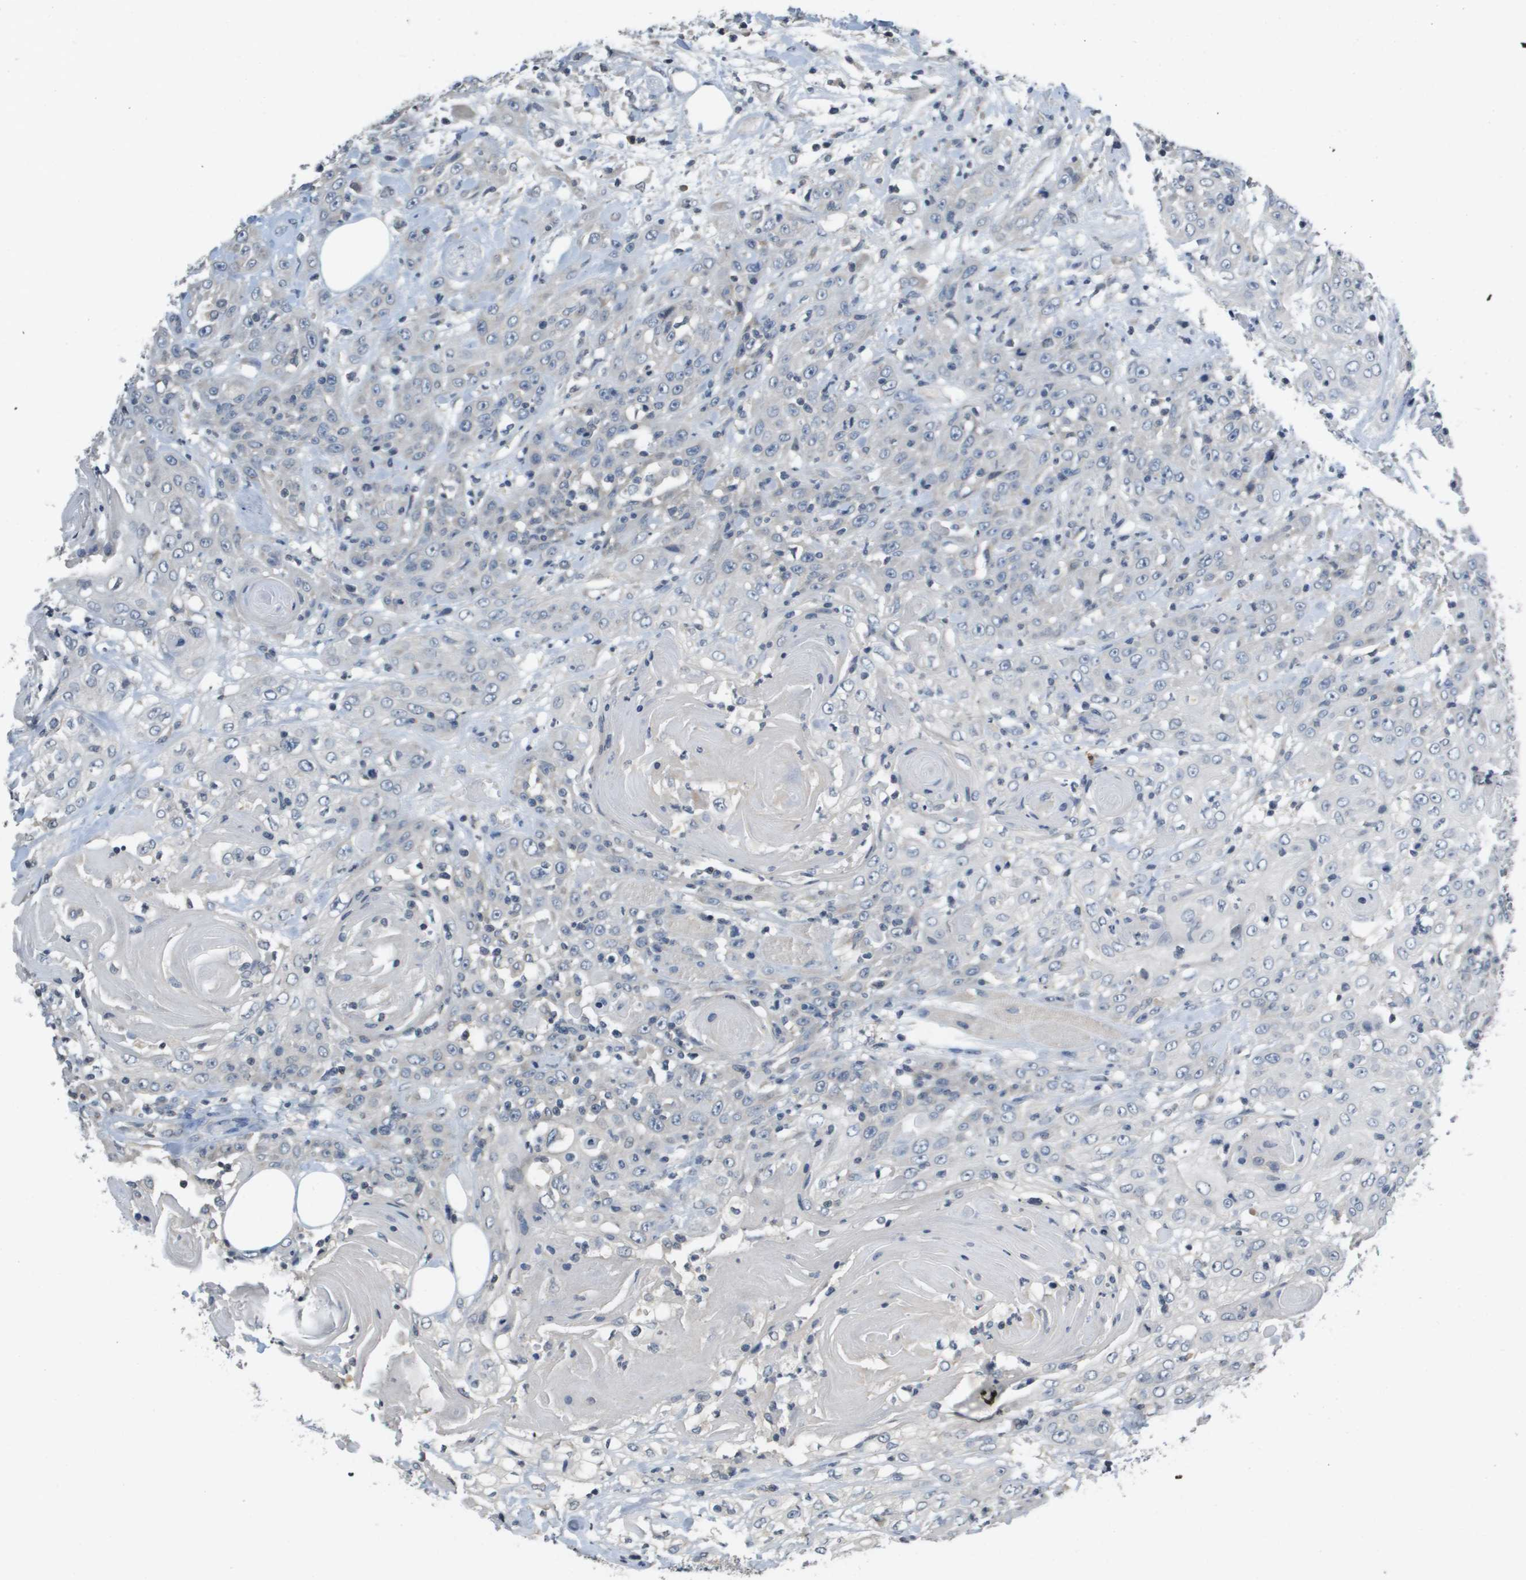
{"staining": {"intensity": "negative", "quantity": "none", "location": "none"}, "tissue": "head and neck cancer", "cell_type": "Tumor cells", "image_type": "cancer", "snomed": [{"axis": "morphology", "description": "Squamous cell carcinoma, NOS"}, {"axis": "topography", "description": "Head-Neck"}], "caption": "Immunohistochemistry (IHC) of human head and neck cancer (squamous cell carcinoma) reveals no expression in tumor cells. (Stains: DAB (3,3'-diaminobenzidine) IHC with hematoxylin counter stain, Microscopy: brightfield microscopy at high magnification).", "gene": "CAPN11", "patient": {"sex": "female", "age": 84}}